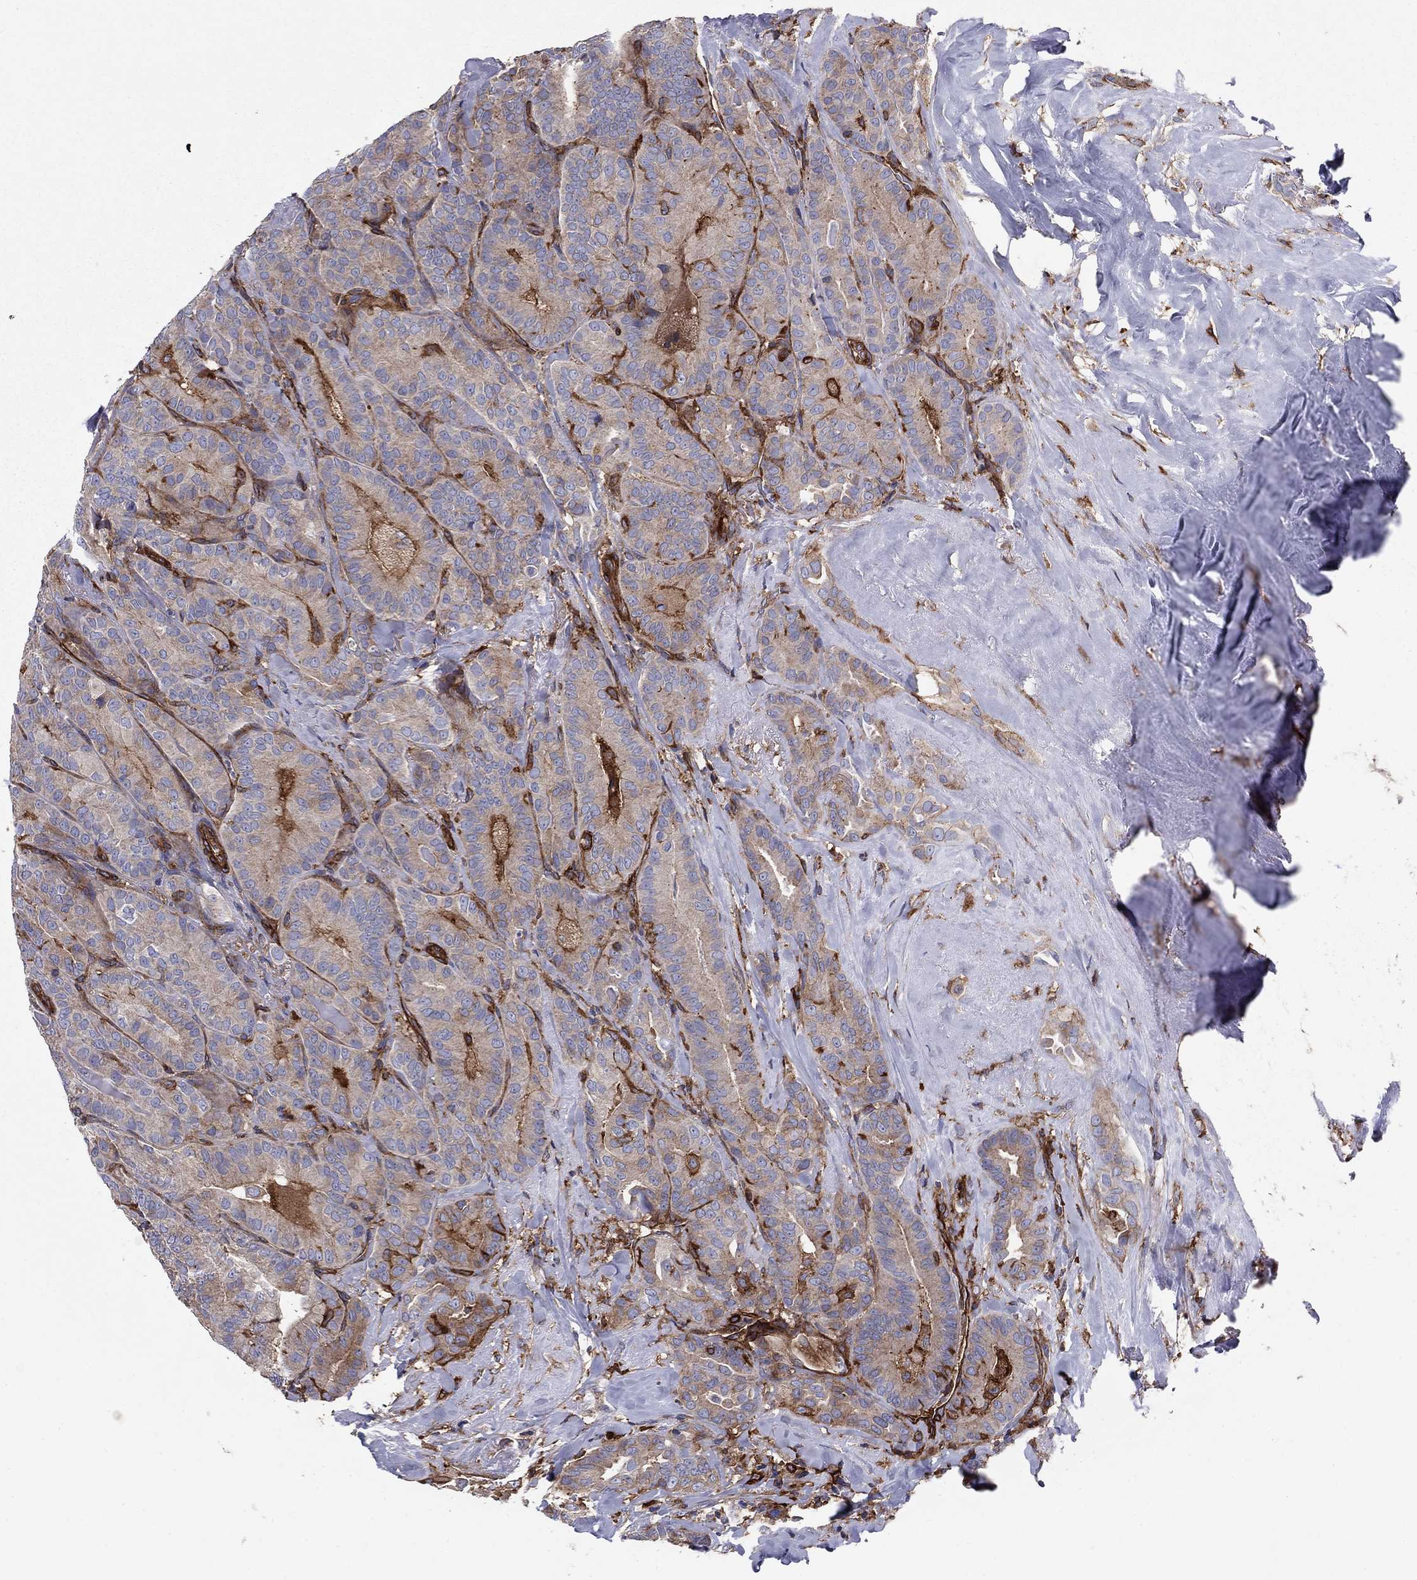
{"staining": {"intensity": "weak", "quantity": "<25%", "location": "cytoplasmic/membranous"}, "tissue": "thyroid cancer", "cell_type": "Tumor cells", "image_type": "cancer", "snomed": [{"axis": "morphology", "description": "Papillary adenocarcinoma, NOS"}, {"axis": "topography", "description": "Thyroid gland"}], "caption": "This is an immunohistochemistry (IHC) histopathology image of thyroid cancer. There is no expression in tumor cells.", "gene": "EHBP1L1", "patient": {"sex": "male", "age": 61}}